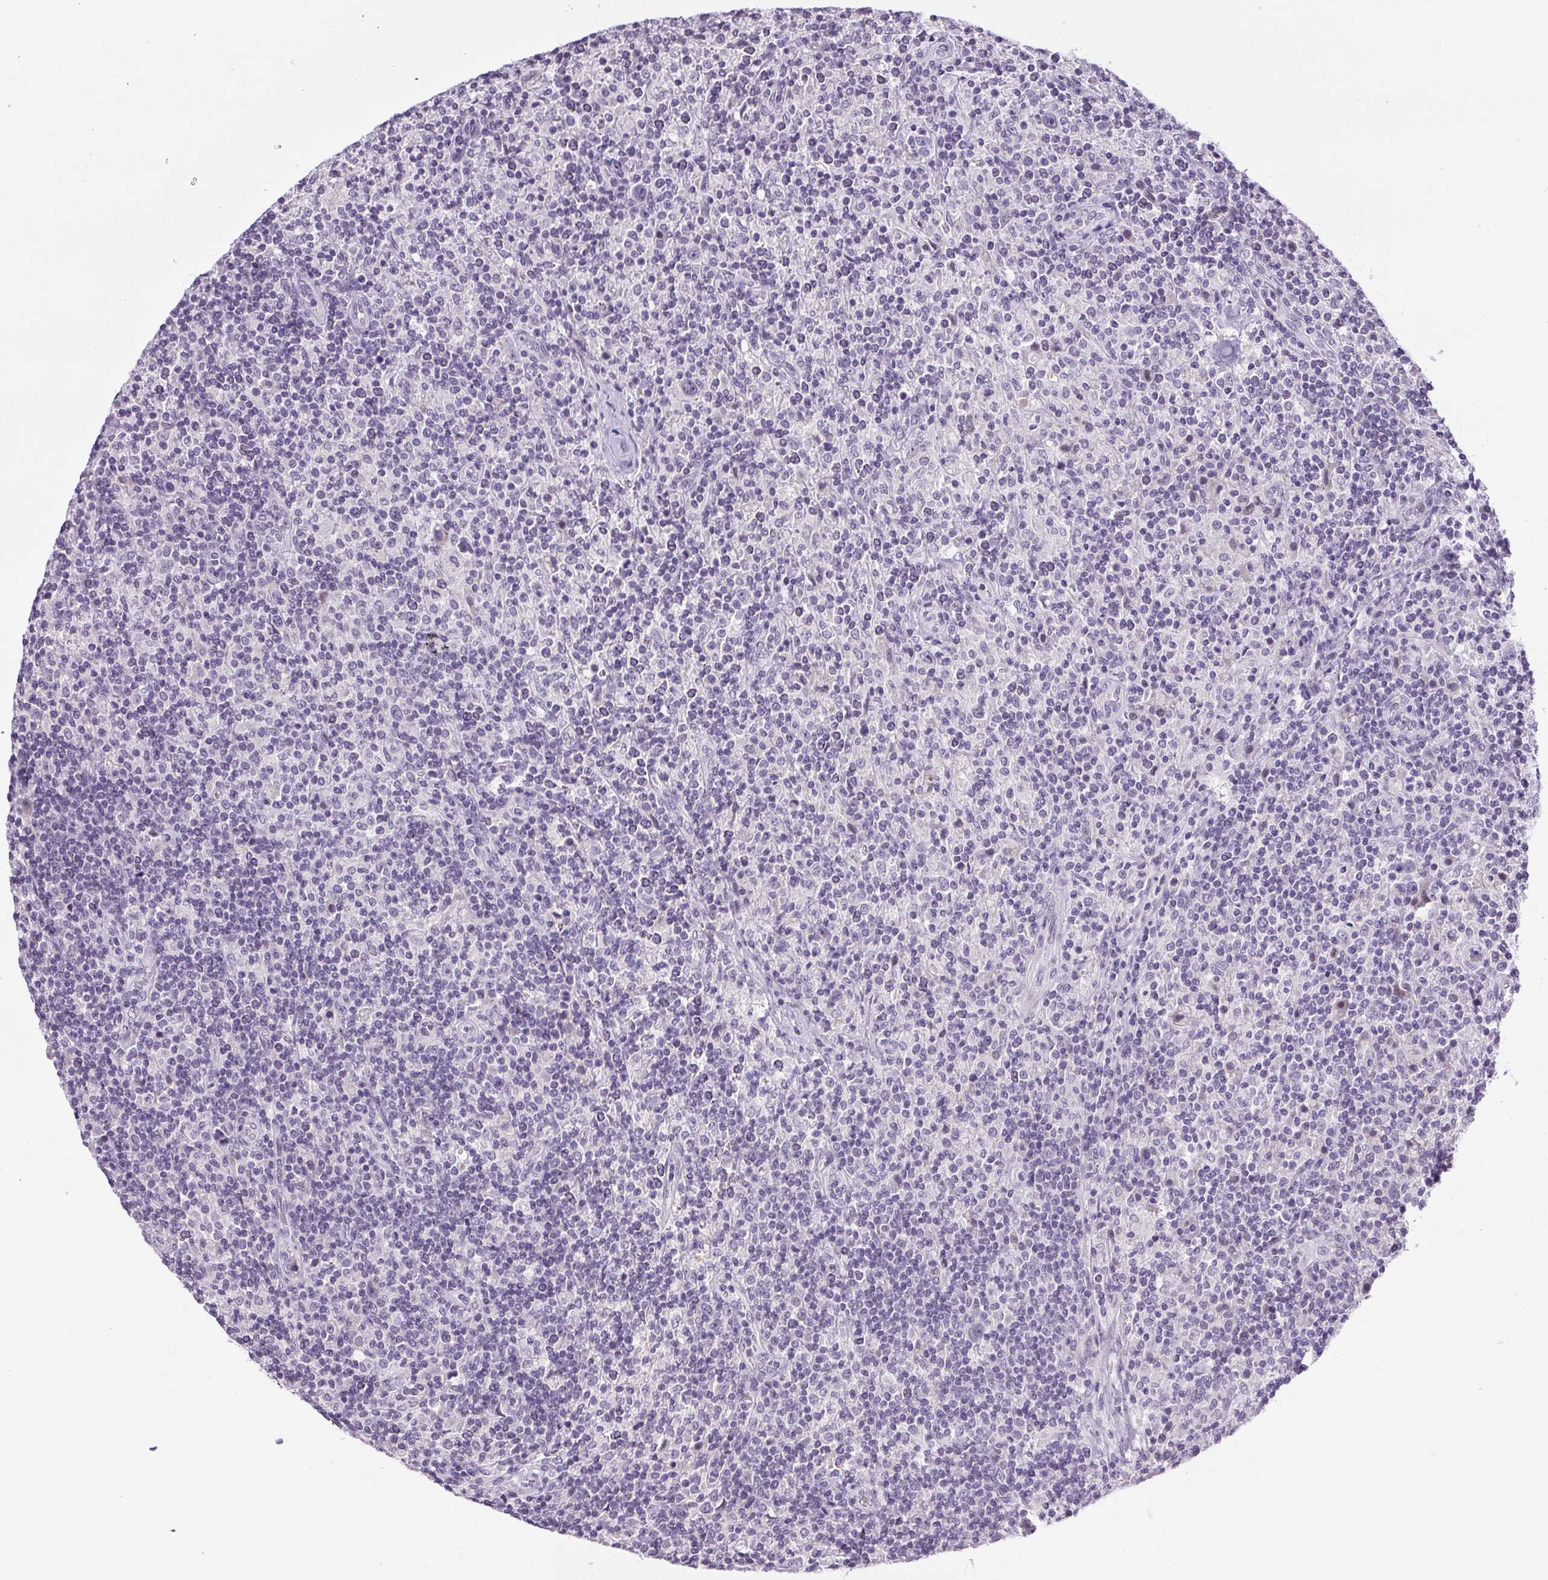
{"staining": {"intensity": "negative", "quantity": "none", "location": "none"}, "tissue": "lymphoma", "cell_type": "Tumor cells", "image_type": "cancer", "snomed": [{"axis": "morphology", "description": "Hodgkin's disease, NOS"}, {"axis": "topography", "description": "Lymph node"}], "caption": "An immunohistochemistry histopathology image of Hodgkin's disease is shown. There is no staining in tumor cells of Hodgkin's disease.", "gene": "GSDMC", "patient": {"sex": "male", "age": 70}}